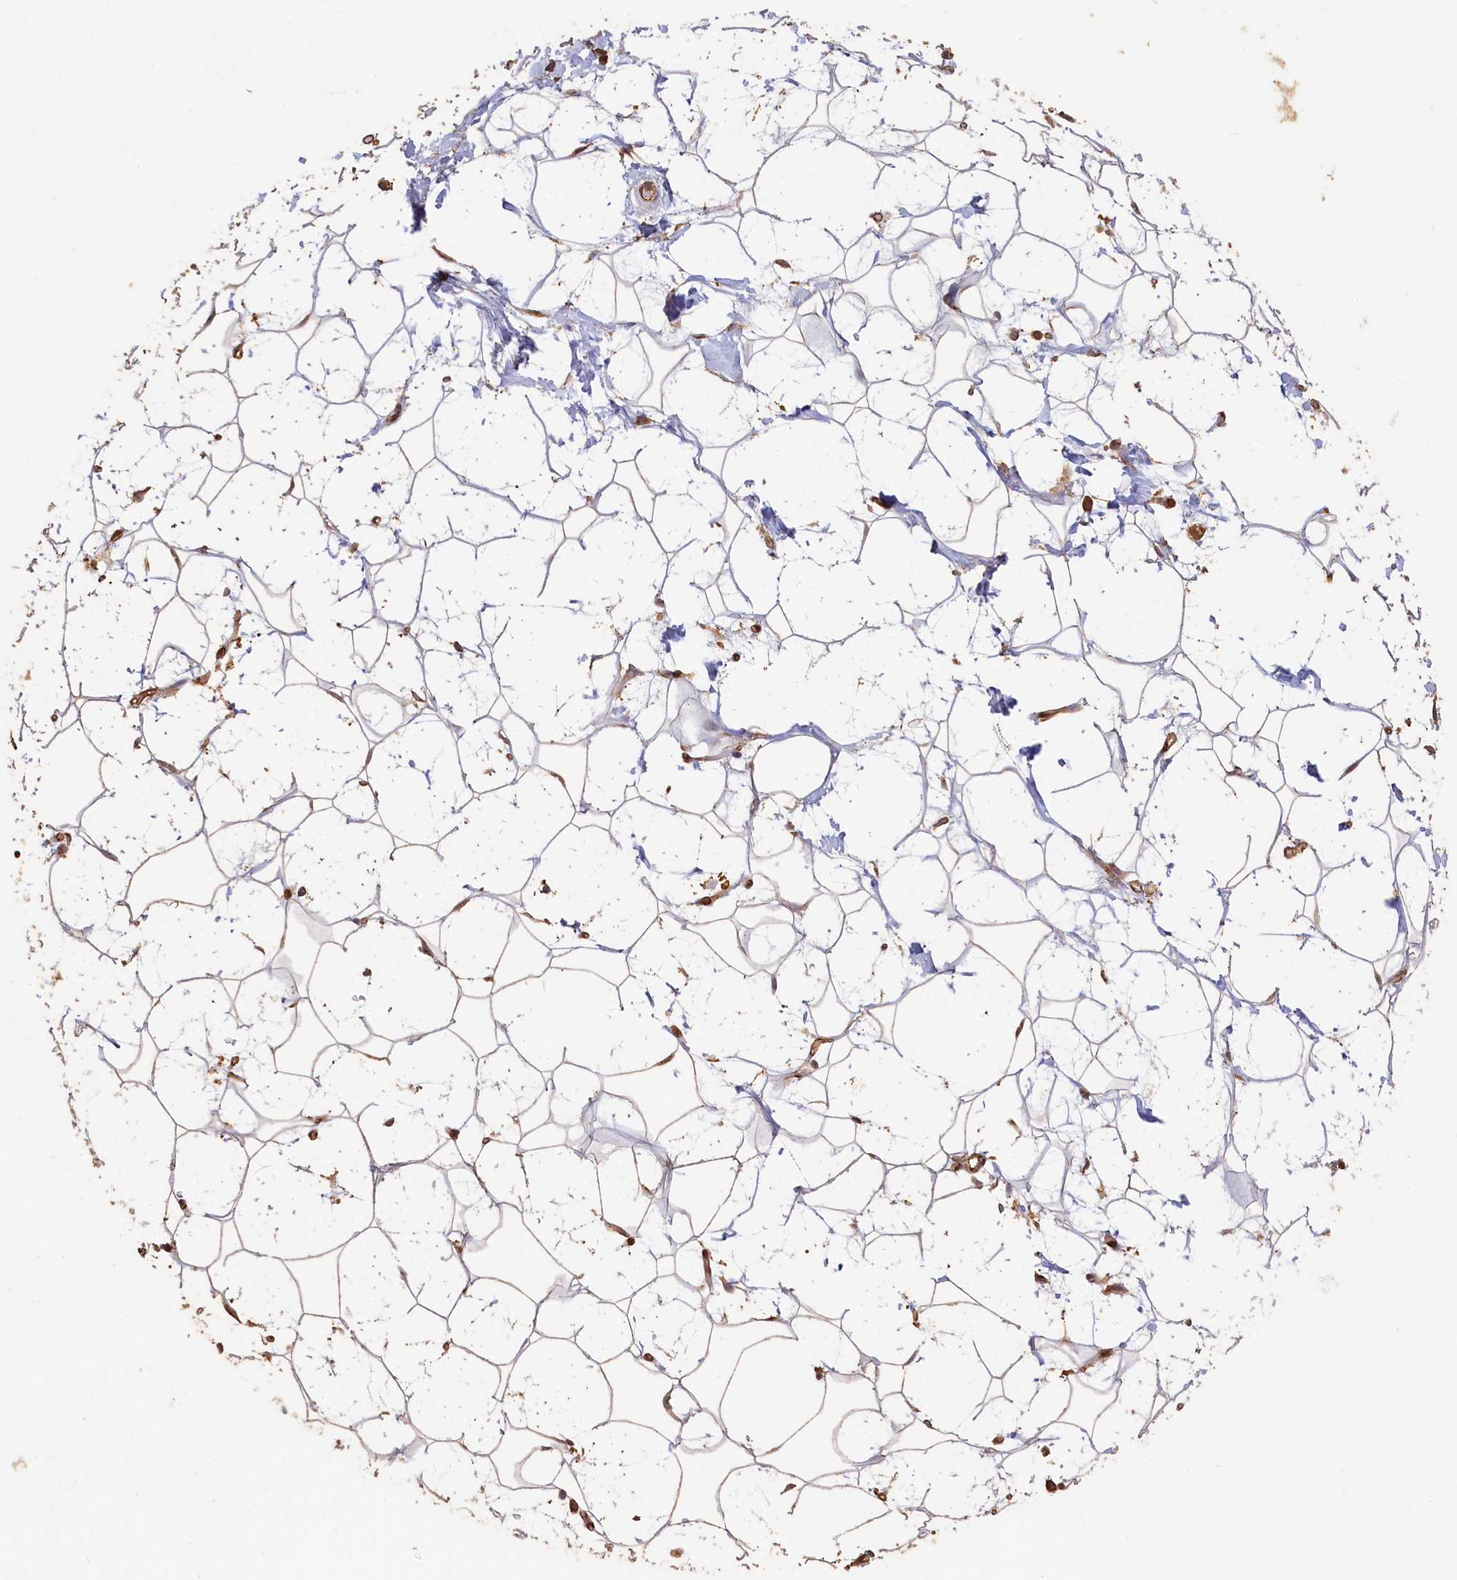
{"staining": {"intensity": "moderate", "quantity": "<25%", "location": "cytoplasmic/membranous"}, "tissue": "adipose tissue", "cell_type": "Adipocytes", "image_type": "normal", "snomed": [{"axis": "morphology", "description": "Normal tissue, NOS"}, {"axis": "topography", "description": "Breast"}], "caption": "IHC staining of unremarkable adipose tissue, which reveals low levels of moderate cytoplasmic/membranous expression in about <25% of adipocytes indicating moderate cytoplasmic/membranous protein expression. The staining was performed using DAB (brown) for protein detection and nuclei were counterstained in hematoxylin (blue).", "gene": "MADD", "patient": {"sex": "female", "age": 26}}